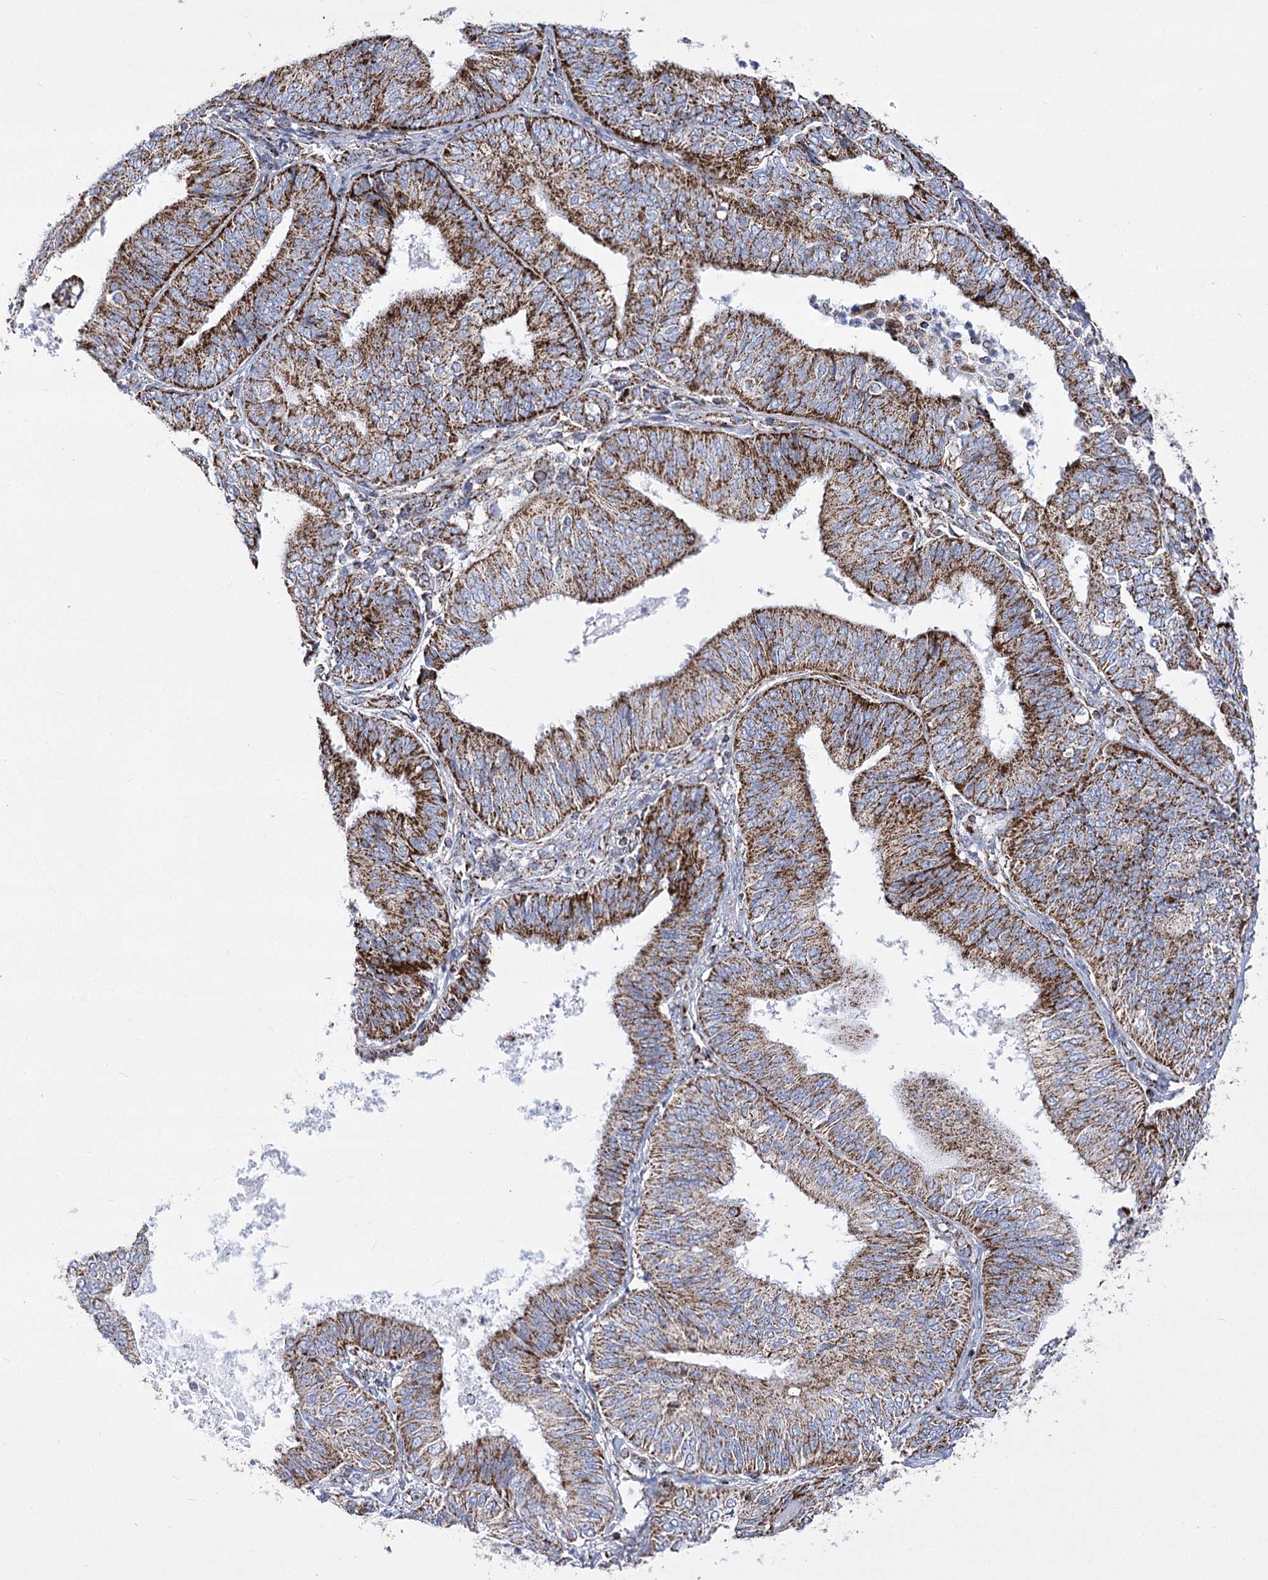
{"staining": {"intensity": "strong", "quantity": "25%-75%", "location": "cytoplasmic/membranous"}, "tissue": "endometrial cancer", "cell_type": "Tumor cells", "image_type": "cancer", "snomed": [{"axis": "morphology", "description": "Adenocarcinoma, NOS"}, {"axis": "topography", "description": "Endometrium"}], "caption": "Endometrial cancer stained with DAB (3,3'-diaminobenzidine) immunohistochemistry (IHC) exhibits high levels of strong cytoplasmic/membranous positivity in approximately 25%-75% of tumor cells.", "gene": "PDHB", "patient": {"sex": "female", "age": 58}}